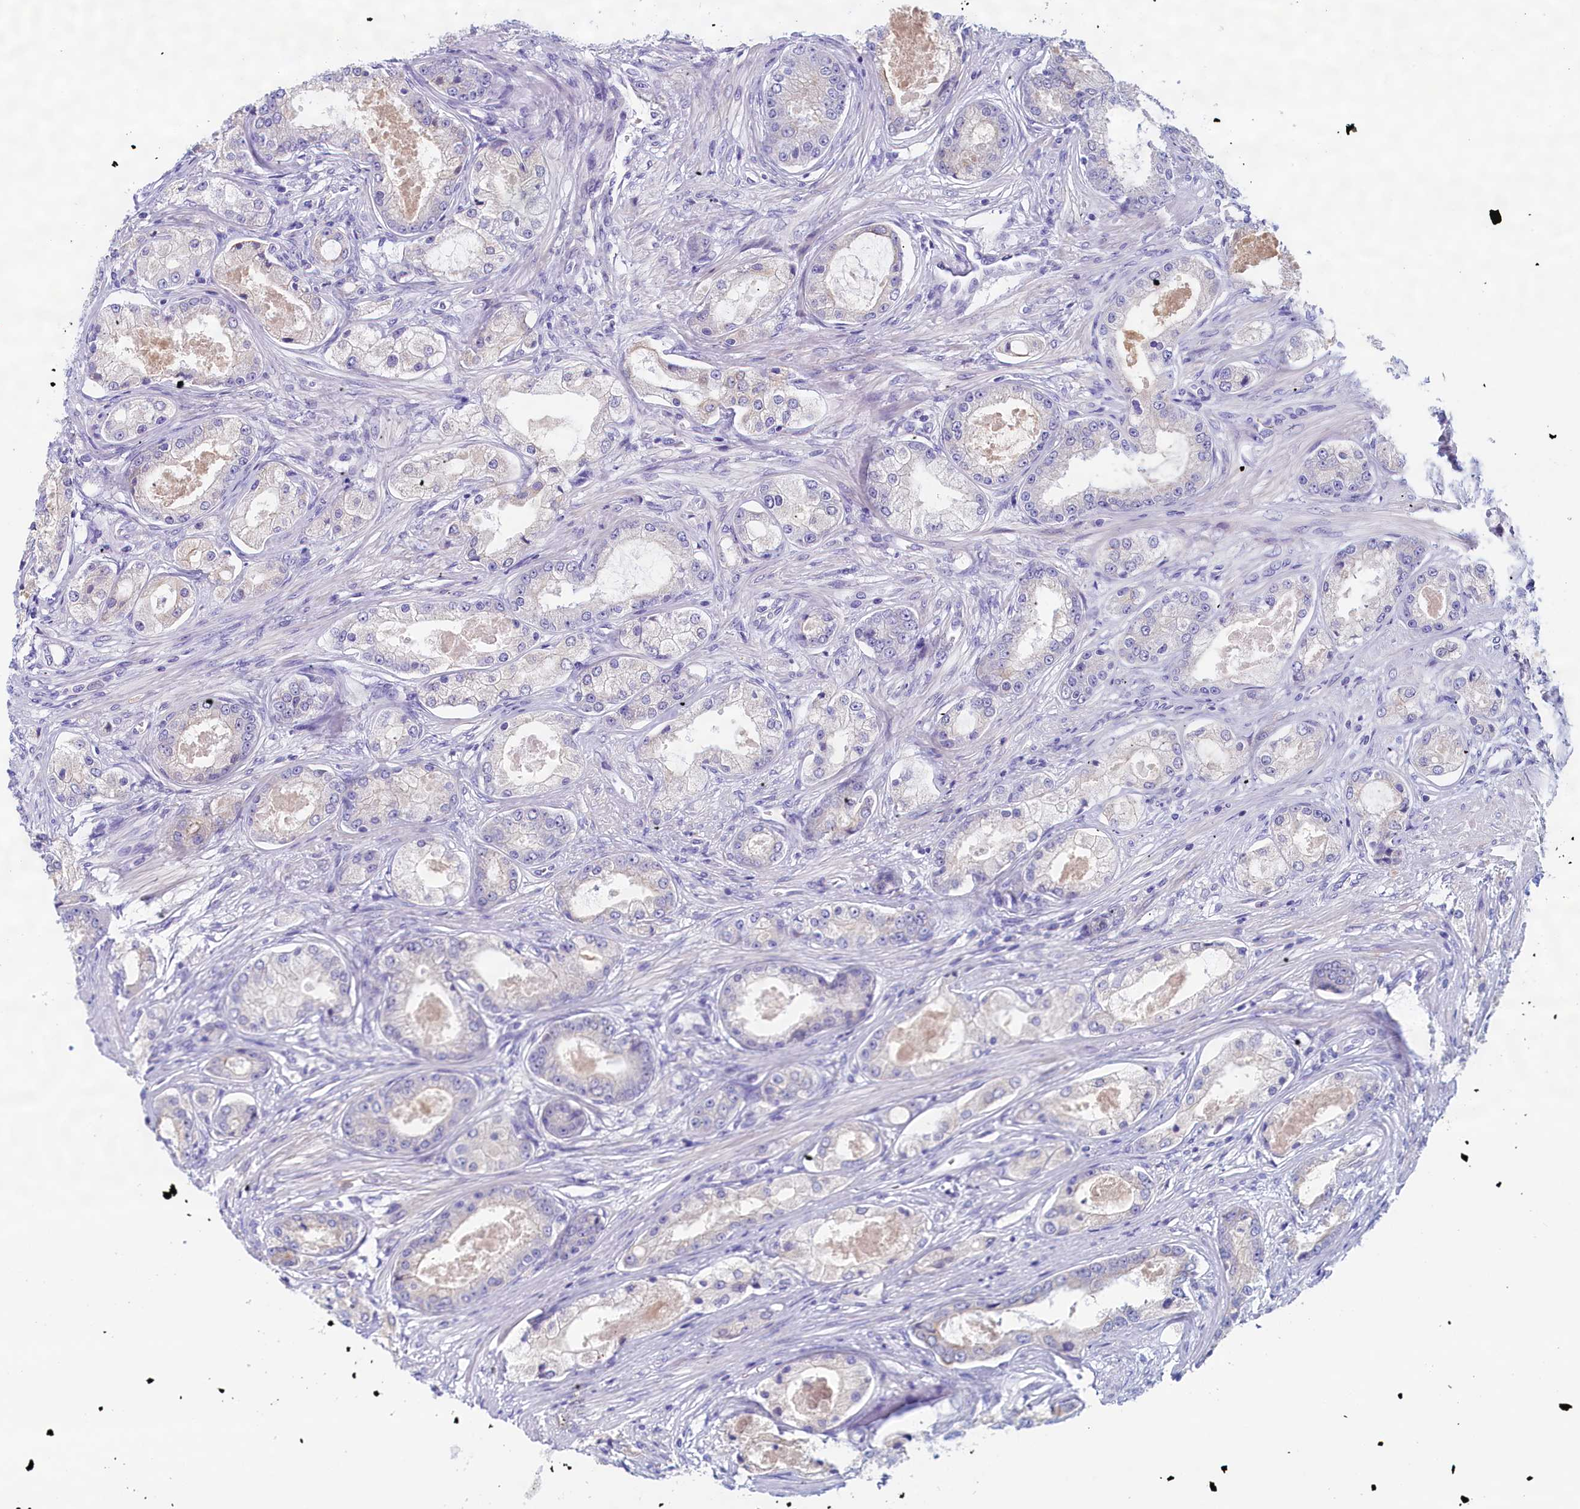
{"staining": {"intensity": "negative", "quantity": "none", "location": "none"}, "tissue": "prostate cancer", "cell_type": "Tumor cells", "image_type": "cancer", "snomed": [{"axis": "morphology", "description": "Adenocarcinoma, Low grade"}, {"axis": "topography", "description": "Prostate"}], "caption": "Immunohistochemistry image of neoplastic tissue: human prostate cancer stained with DAB demonstrates no significant protein positivity in tumor cells.", "gene": "GUCA1C", "patient": {"sex": "male", "age": 68}}